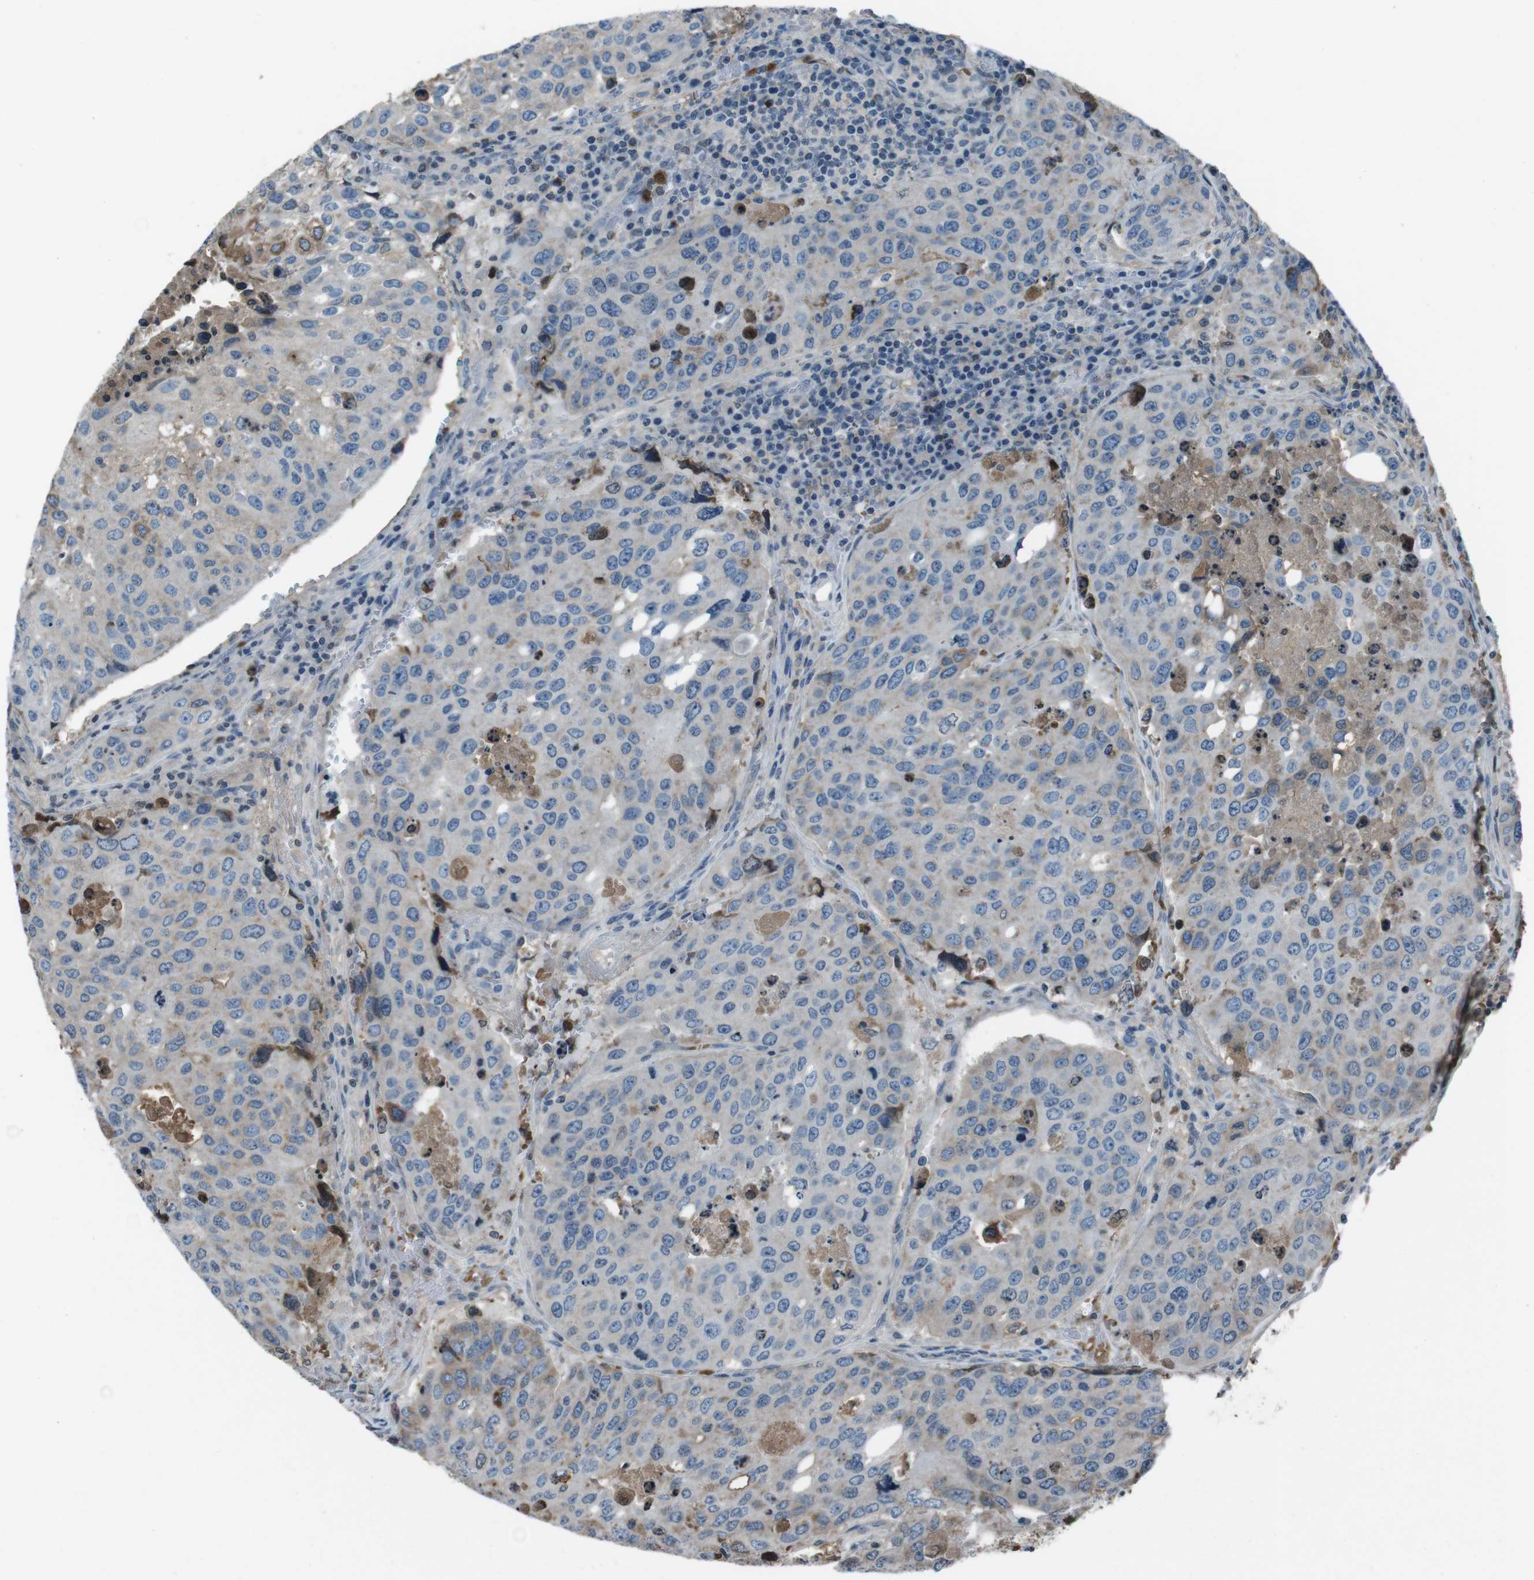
{"staining": {"intensity": "weak", "quantity": "<25%", "location": "cytoplasmic/membranous"}, "tissue": "urothelial cancer", "cell_type": "Tumor cells", "image_type": "cancer", "snomed": [{"axis": "morphology", "description": "Urothelial carcinoma, High grade"}, {"axis": "topography", "description": "Lymph node"}, {"axis": "topography", "description": "Urinary bladder"}], "caption": "Immunohistochemistry micrograph of human urothelial cancer stained for a protein (brown), which exhibits no expression in tumor cells.", "gene": "UGT1A6", "patient": {"sex": "male", "age": 51}}